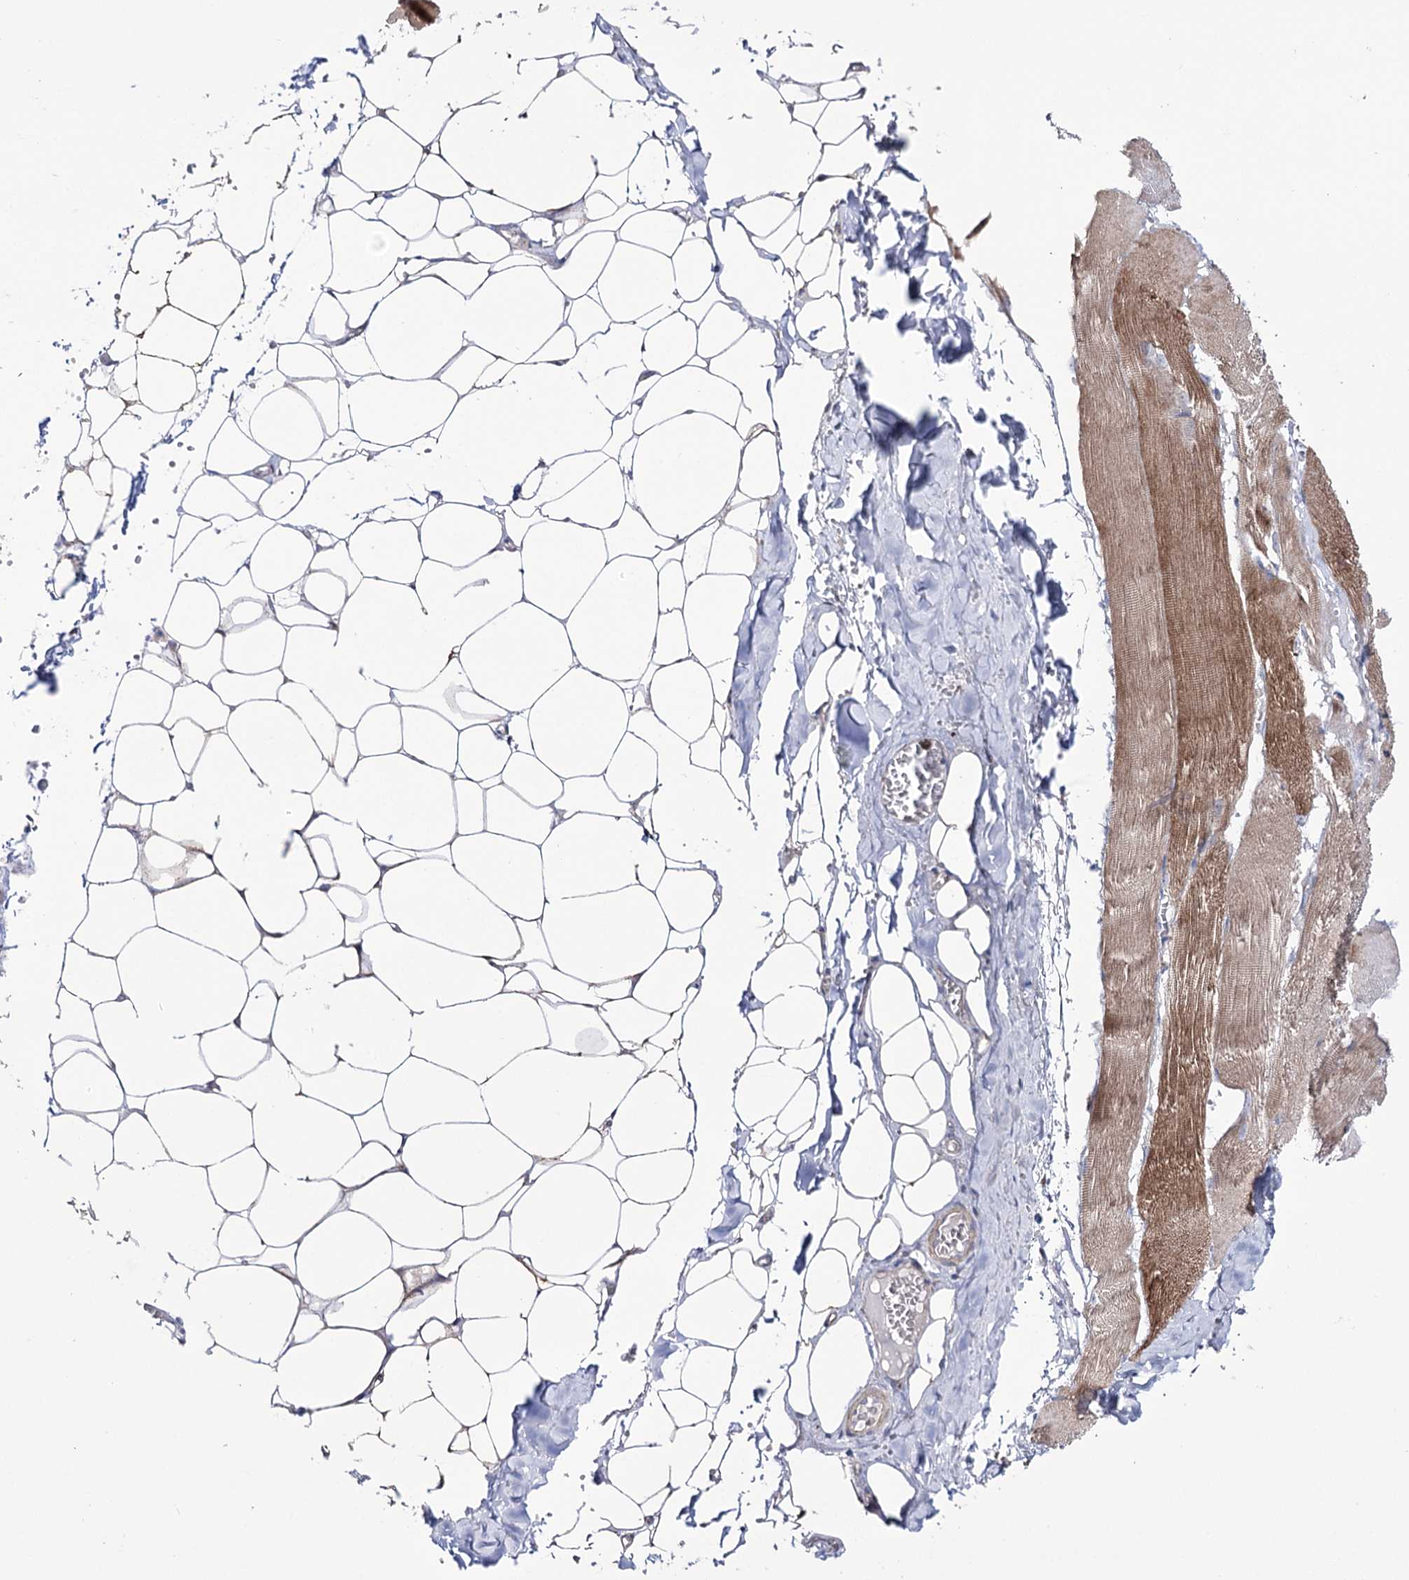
{"staining": {"intensity": "negative", "quantity": "none", "location": "none"}, "tissue": "adipose tissue", "cell_type": "Adipocytes", "image_type": "normal", "snomed": [{"axis": "morphology", "description": "Normal tissue, NOS"}, {"axis": "topography", "description": "Skeletal muscle"}, {"axis": "topography", "description": "Peripheral nerve tissue"}], "caption": "A high-resolution photomicrograph shows immunohistochemistry (IHC) staining of unremarkable adipose tissue, which displays no significant expression in adipocytes. (Brightfield microscopy of DAB (3,3'-diaminobenzidine) immunohistochemistry (IHC) at high magnification).", "gene": "METTL5", "patient": {"sex": "female", "age": 55}}